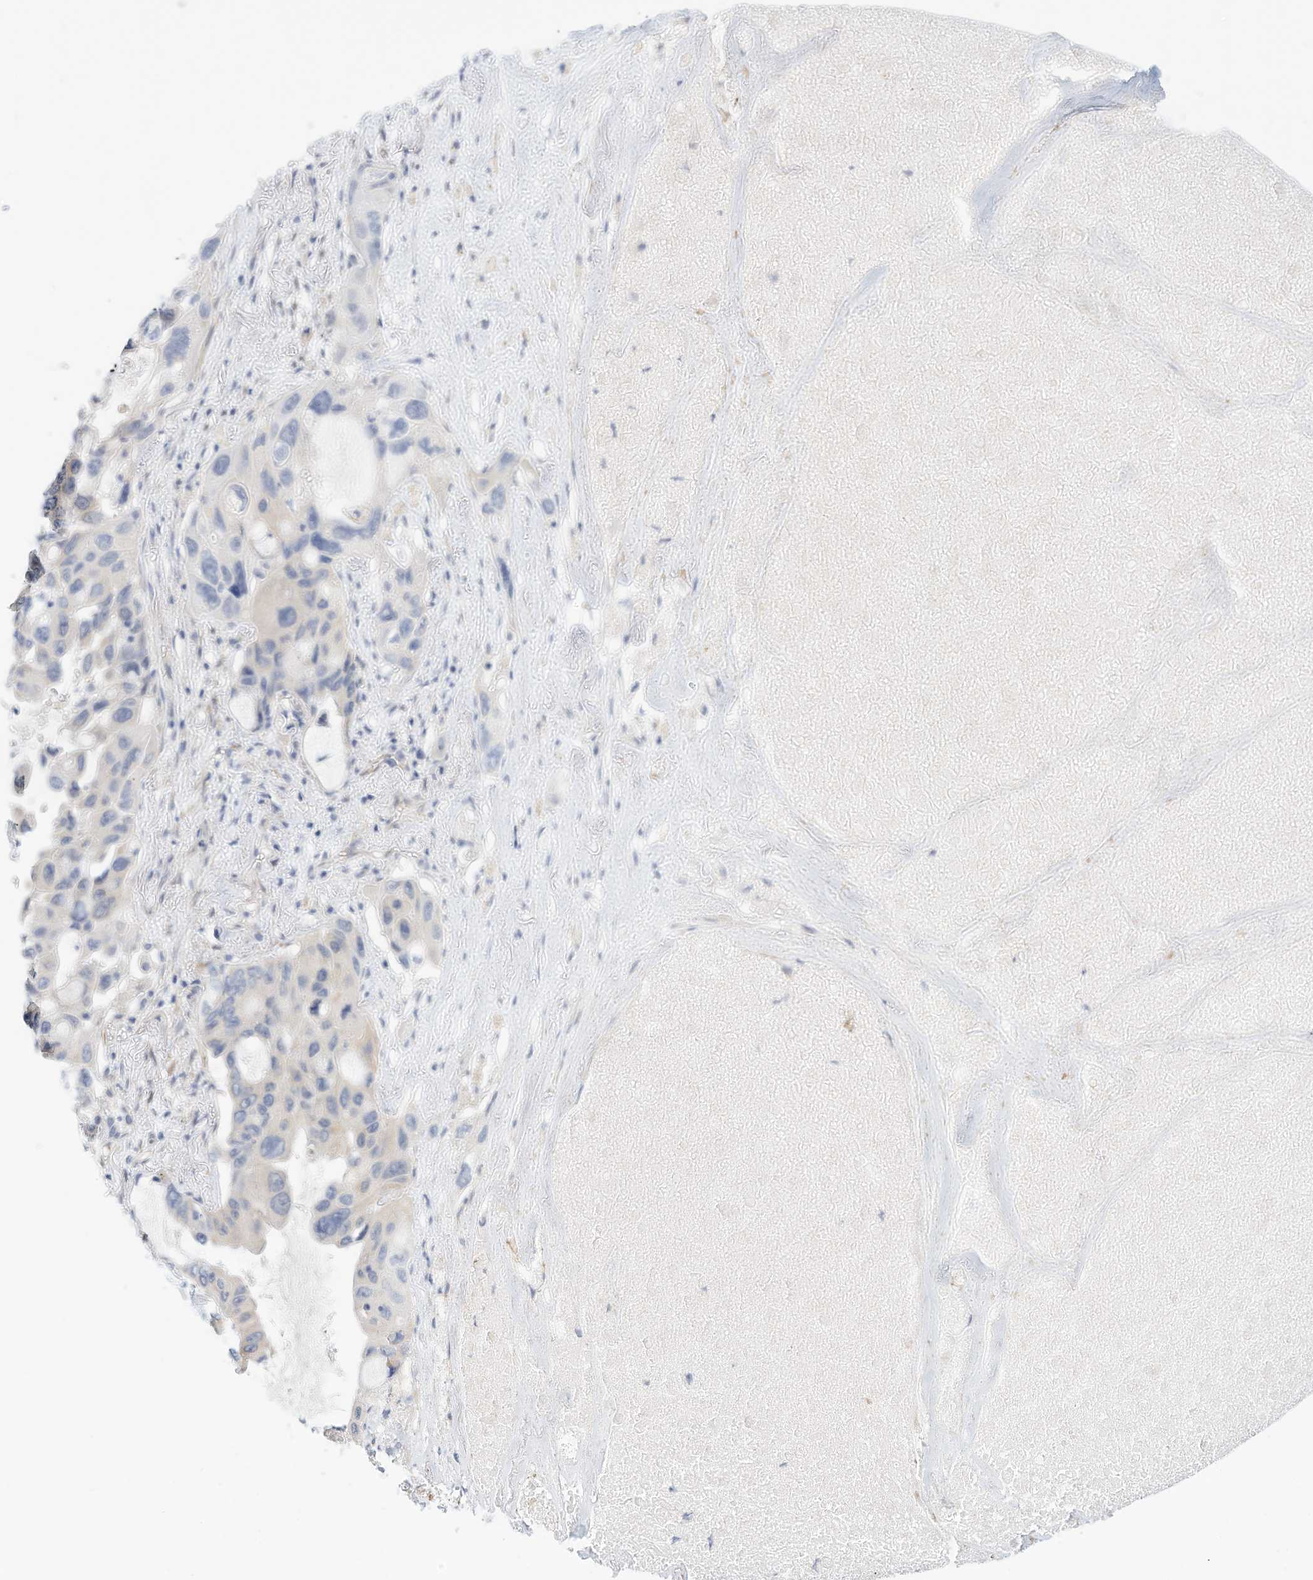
{"staining": {"intensity": "negative", "quantity": "none", "location": "none"}, "tissue": "lung cancer", "cell_type": "Tumor cells", "image_type": "cancer", "snomed": [{"axis": "morphology", "description": "Squamous cell carcinoma, NOS"}, {"axis": "topography", "description": "Lung"}], "caption": "Squamous cell carcinoma (lung) was stained to show a protein in brown. There is no significant staining in tumor cells.", "gene": "ARHGAP28", "patient": {"sex": "female", "age": 73}}